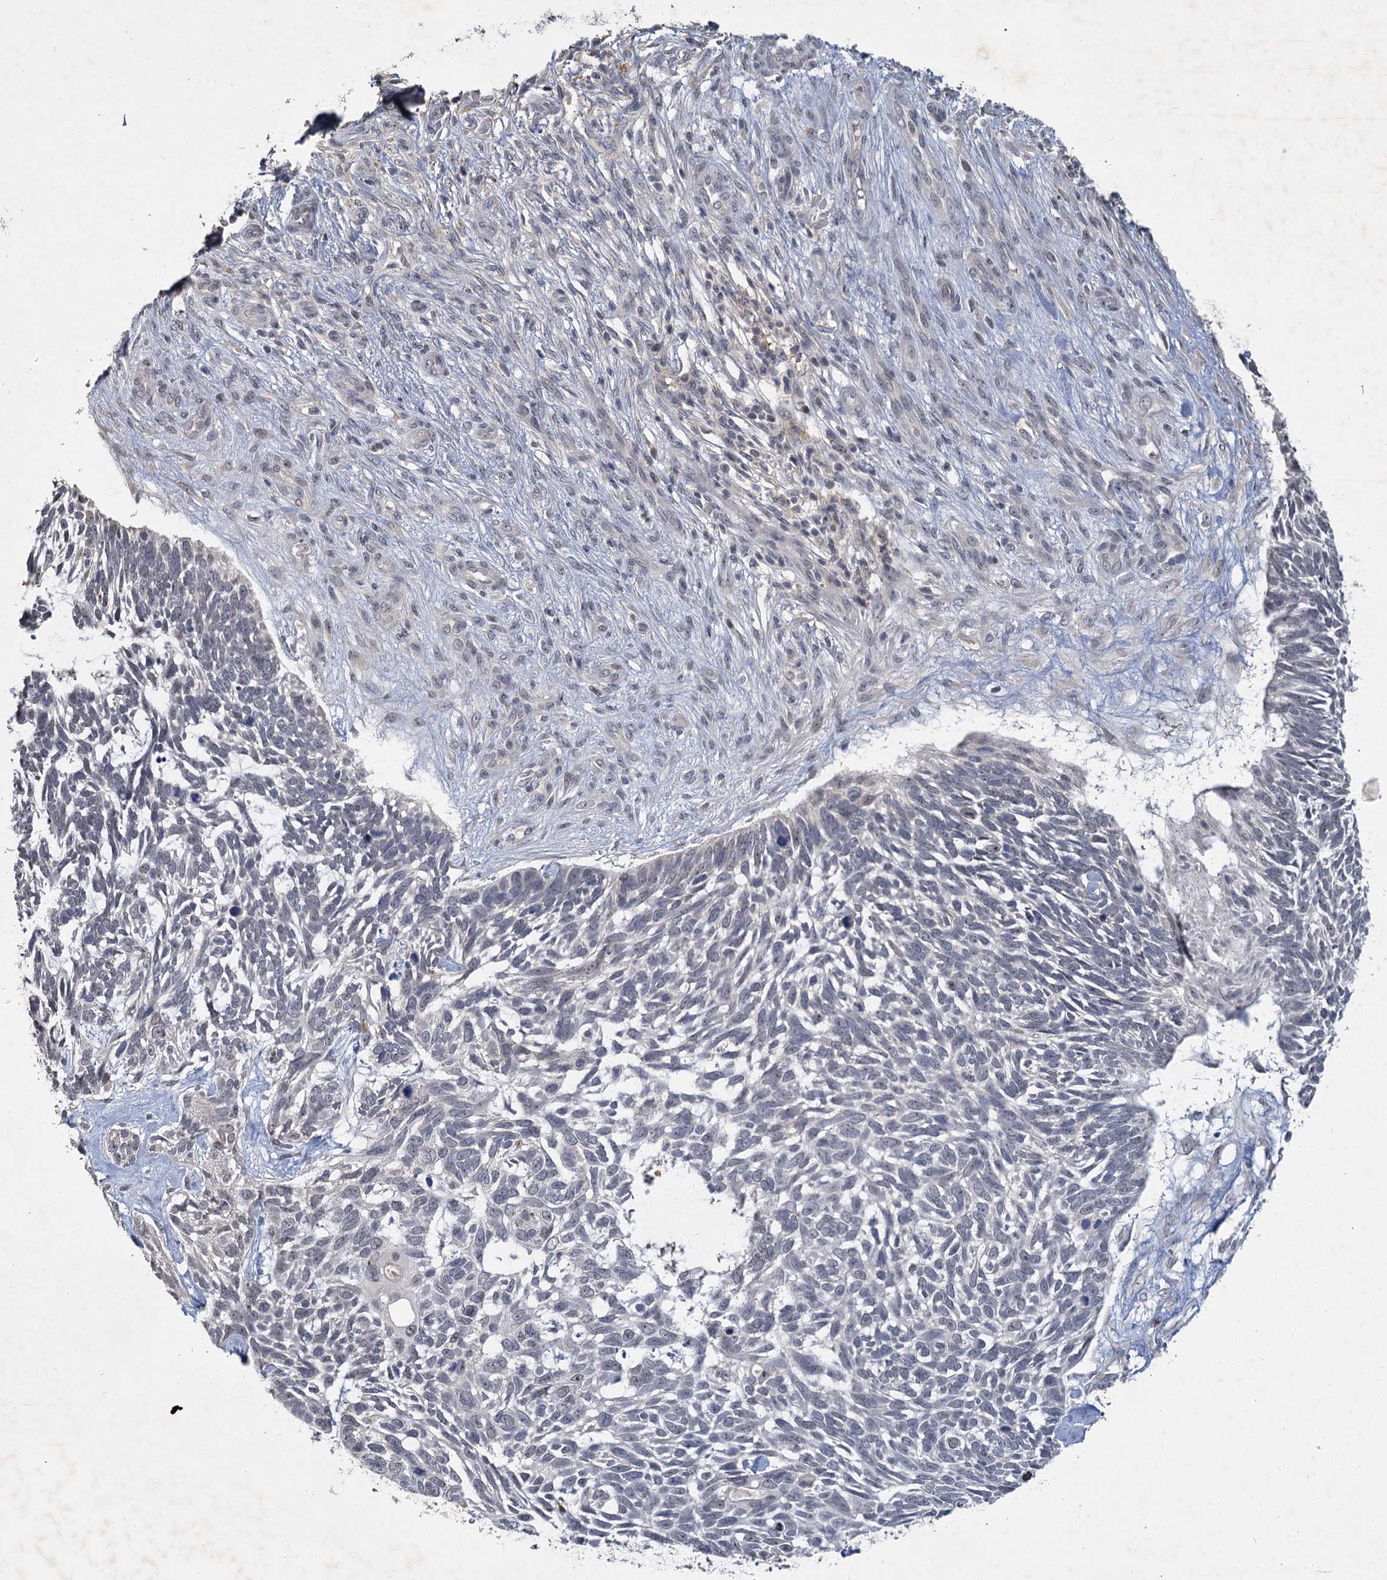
{"staining": {"intensity": "negative", "quantity": "none", "location": "none"}, "tissue": "skin cancer", "cell_type": "Tumor cells", "image_type": "cancer", "snomed": [{"axis": "morphology", "description": "Basal cell carcinoma"}, {"axis": "topography", "description": "Skin"}], "caption": "Photomicrograph shows no protein positivity in tumor cells of skin cancer tissue. (DAB immunohistochemistry visualized using brightfield microscopy, high magnification).", "gene": "MUCL1", "patient": {"sex": "male", "age": 88}}